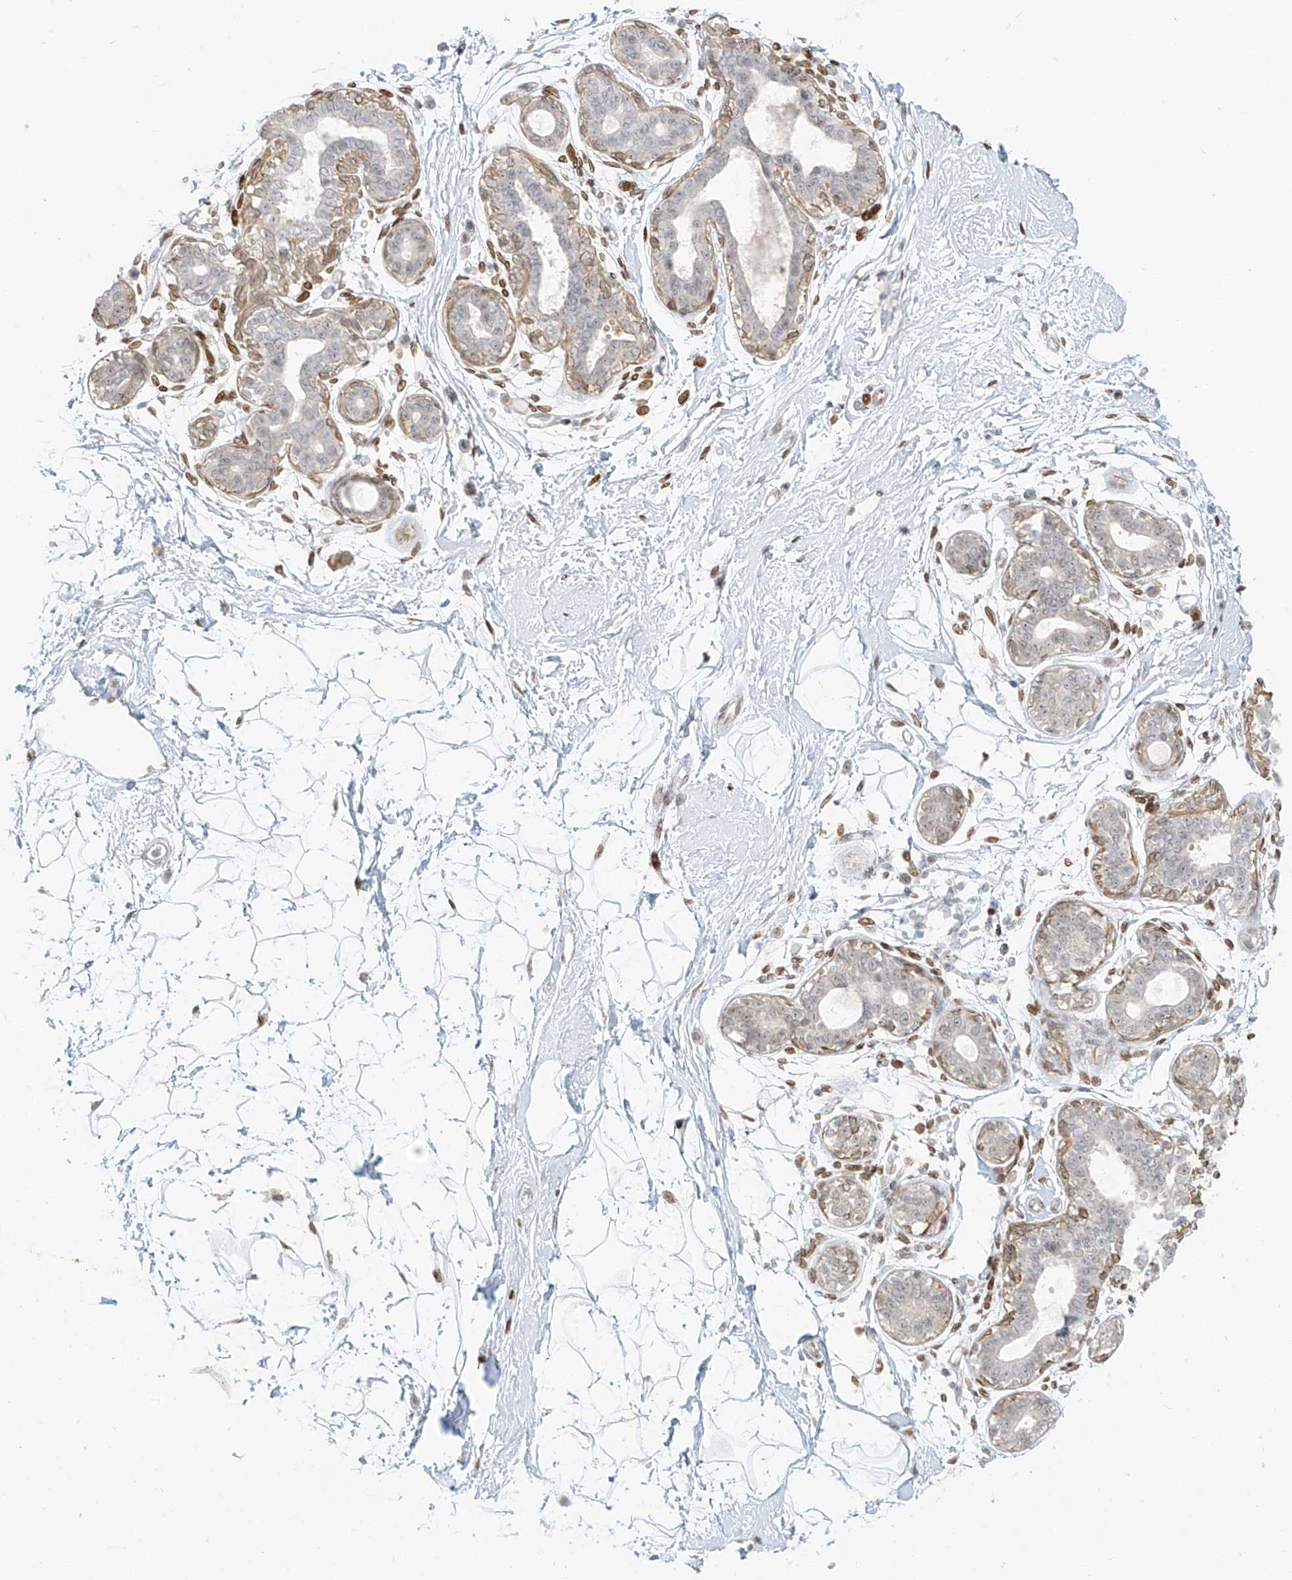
{"staining": {"intensity": "moderate", "quantity": ">75%", "location": "cytoplasmic/membranous,nuclear"}, "tissue": "breast", "cell_type": "Adipocytes", "image_type": "normal", "snomed": [{"axis": "morphology", "description": "Normal tissue, NOS"}, {"axis": "topography", "description": "Breast"}], "caption": "This is a micrograph of immunohistochemistry staining of benign breast, which shows moderate expression in the cytoplasmic/membranous,nuclear of adipocytes.", "gene": "ZNF774", "patient": {"sex": "female", "age": 45}}